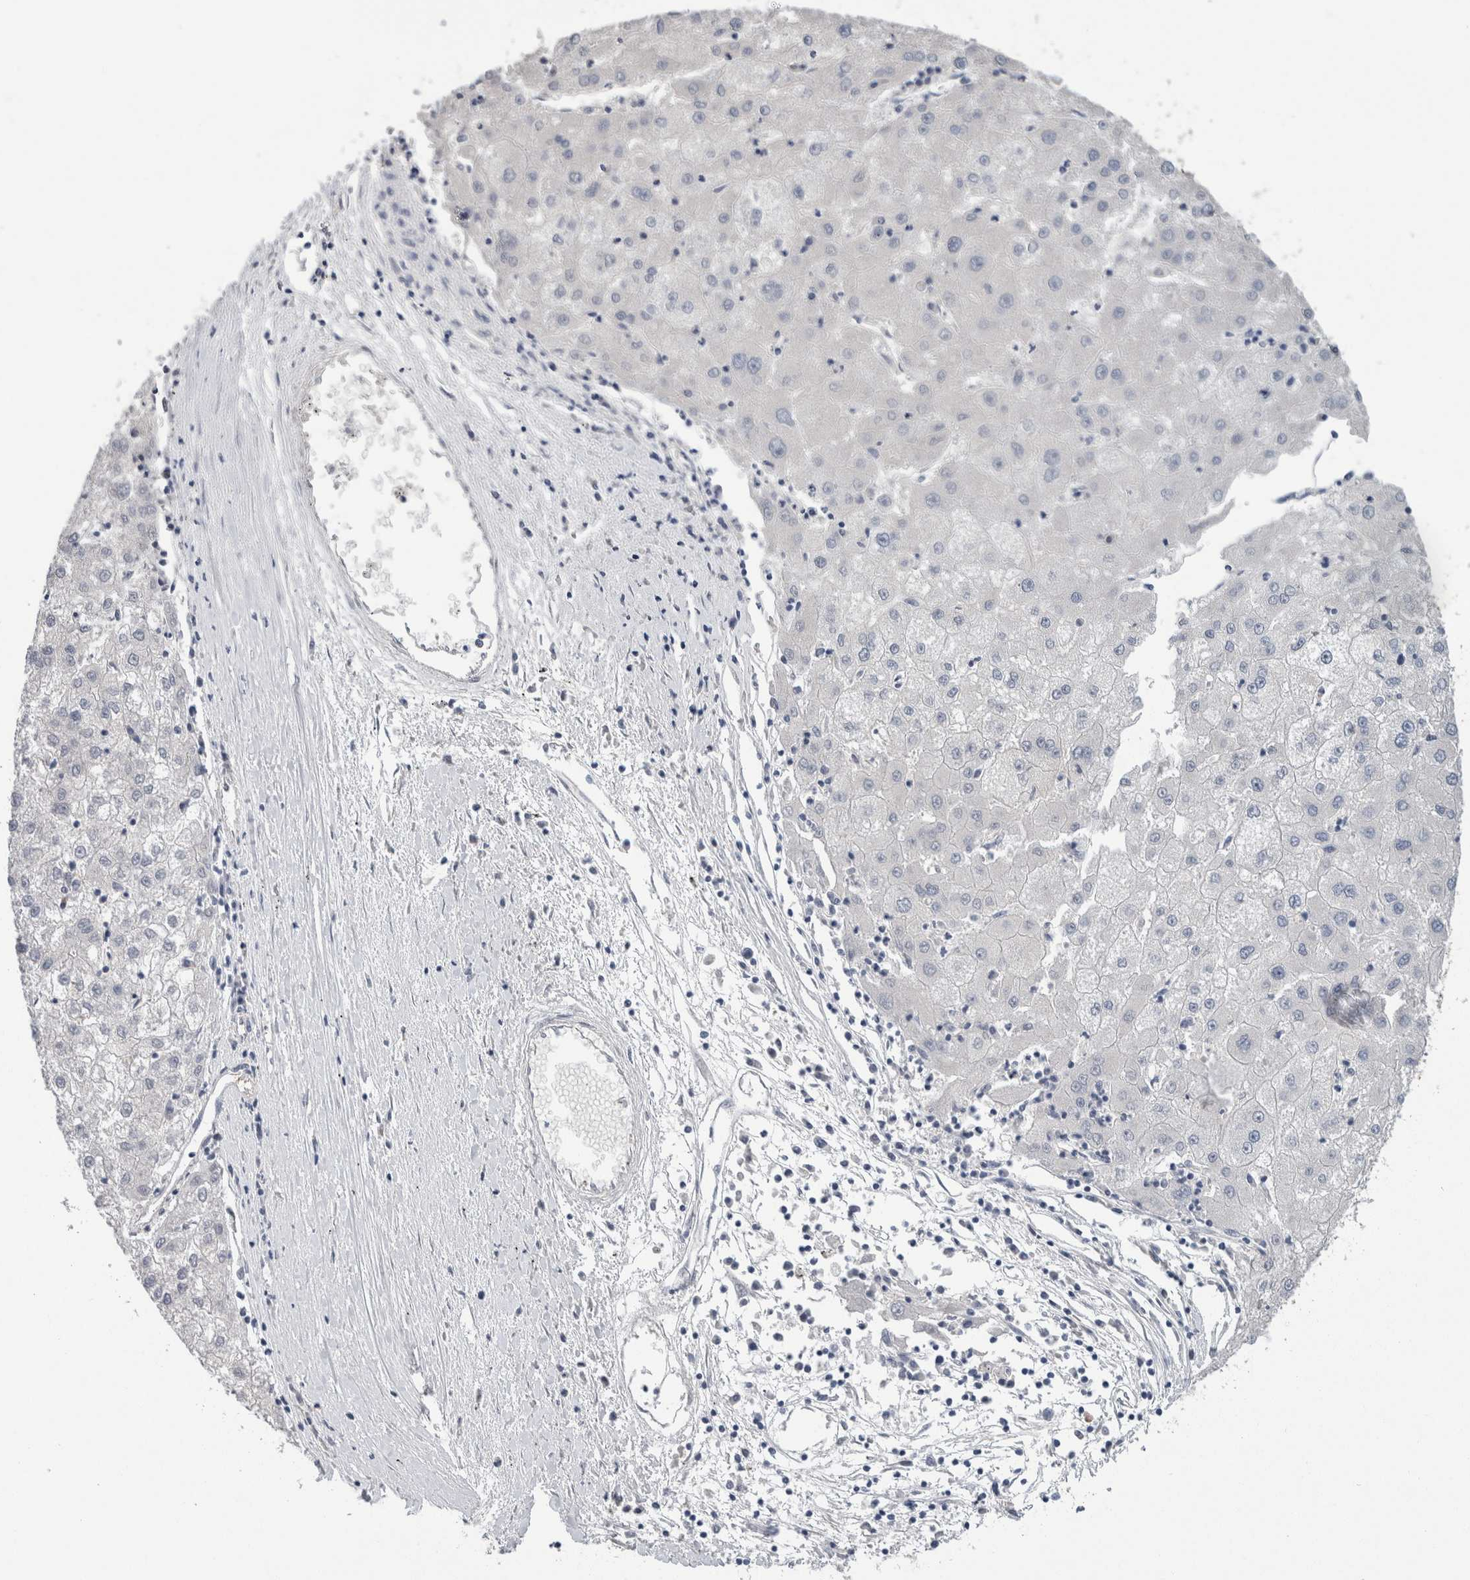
{"staining": {"intensity": "negative", "quantity": "none", "location": "none"}, "tissue": "liver cancer", "cell_type": "Tumor cells", "image_type": "cancer", "snomed": [{"axis": "morphology", "description": "Carcinoma, Hepatocellular, NOS"}, {"axis": "topography", "description": "Liver"}], "caption": "Immunohistochemistry (IHC) histopathology image of neoplastic tissue: human hepatocellular carcinoma (liver) stained with DAB exhibits no significant protein staining in tumor cells.", "gene": "FABP4", "patient": {"sex": "male", "age": 72}}